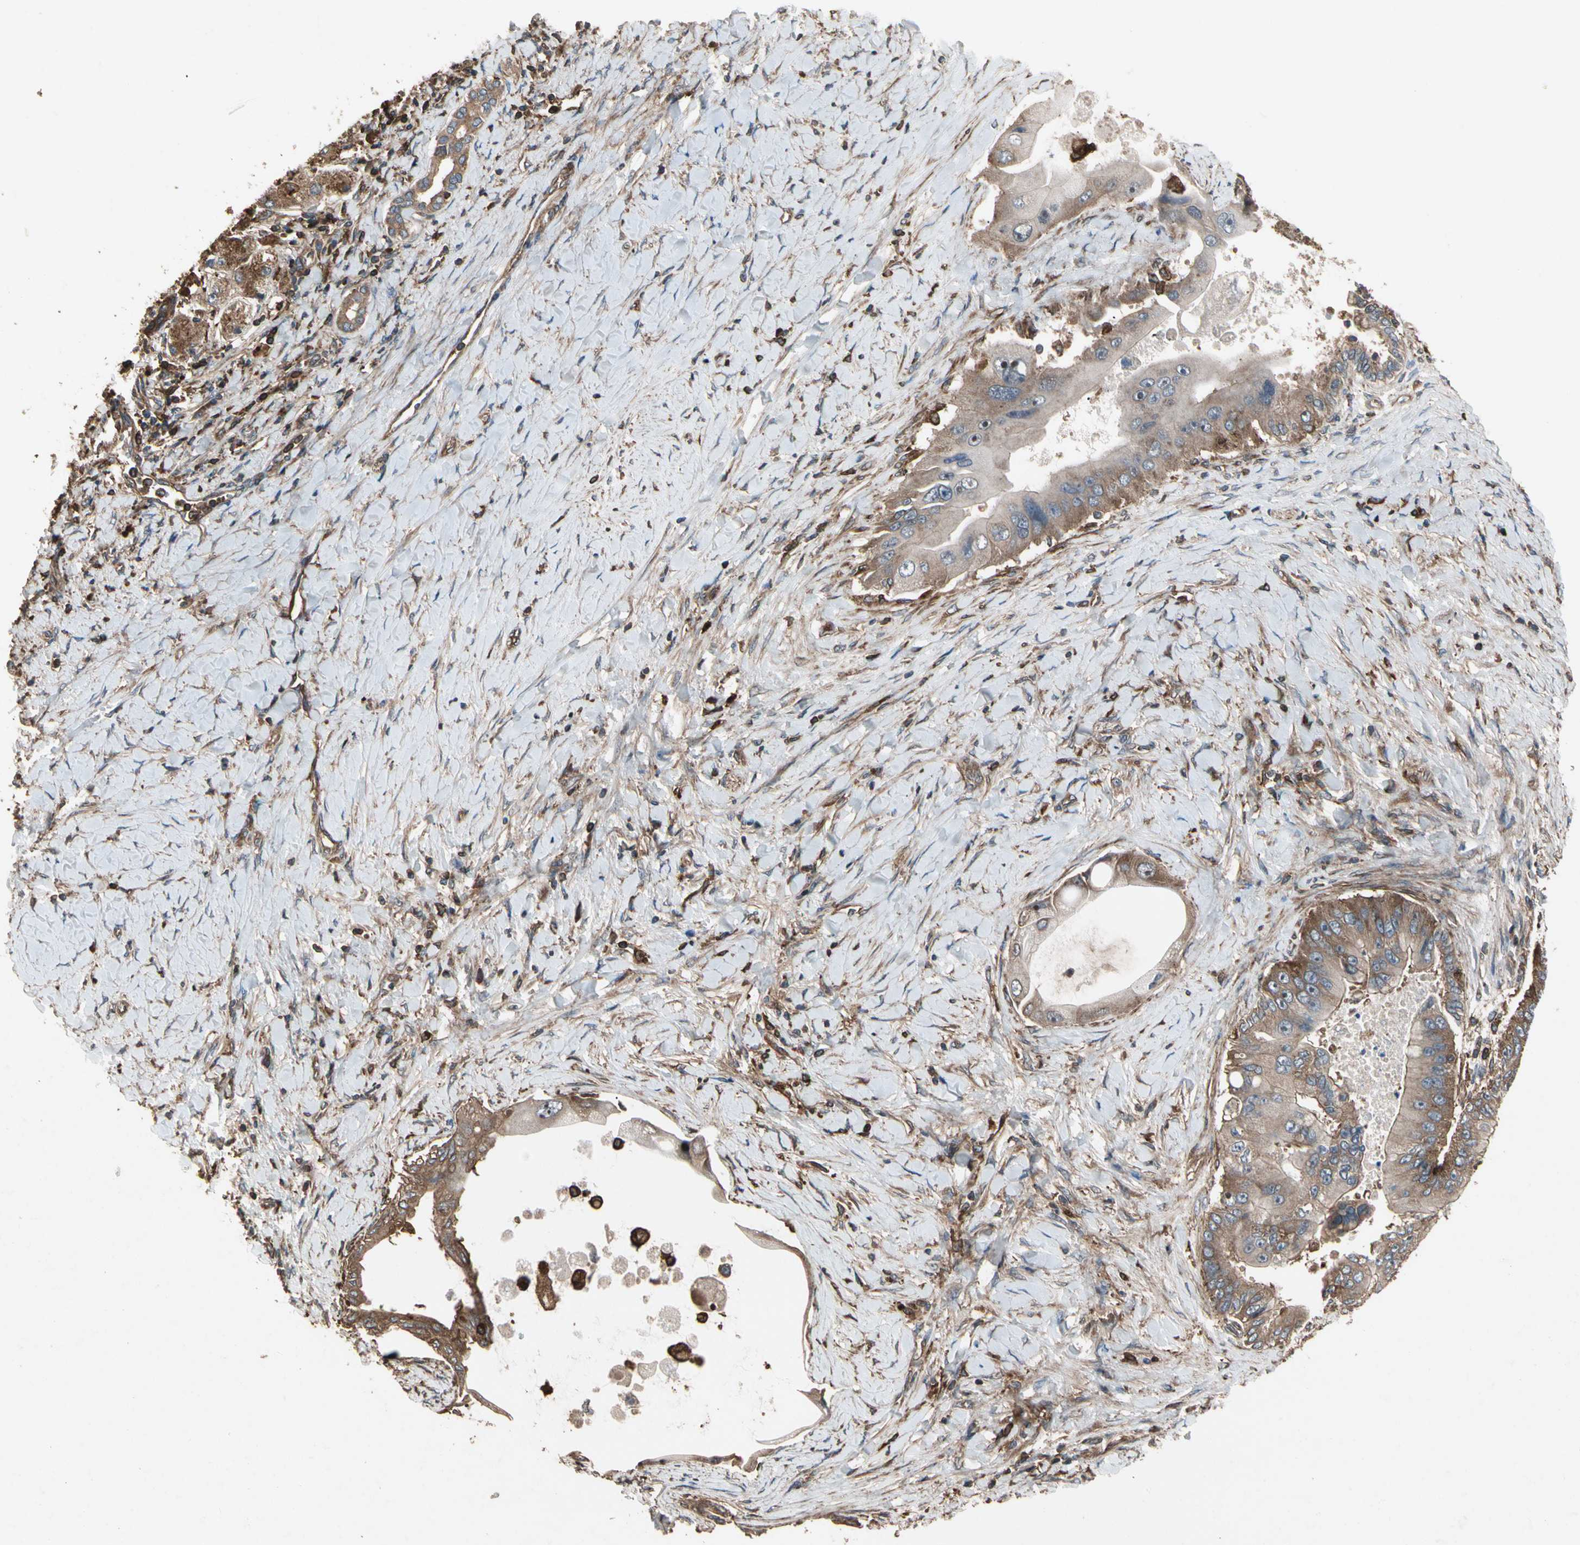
{"staining": {"intensity": "moderate", "quantity": ">75%", "location": "cytoplasmic/membranous"}, "tissue": "liver cancer", "cell_type": "Tumor cells", "image_type": "cancer", "snomed": [{"axis": "morphology", "description": "Normal tissue, NOS"}, {"axis": "morphology", "description": "Cholangiocarcinoma"}, {"axis": "topography", "description": "Liver"}, {"axis": "topography", "description": "Peripheral nerve tissue"}], "caption": "A brown stain labels moderate cytoplasmic/membranous expression of a protein in liver cancer tumor cells. (DAB IHC, brown staining for protein, blue staining for nuclei).", "gene": "AGBL2", "patient": {"sex": "male", "age": 50}}